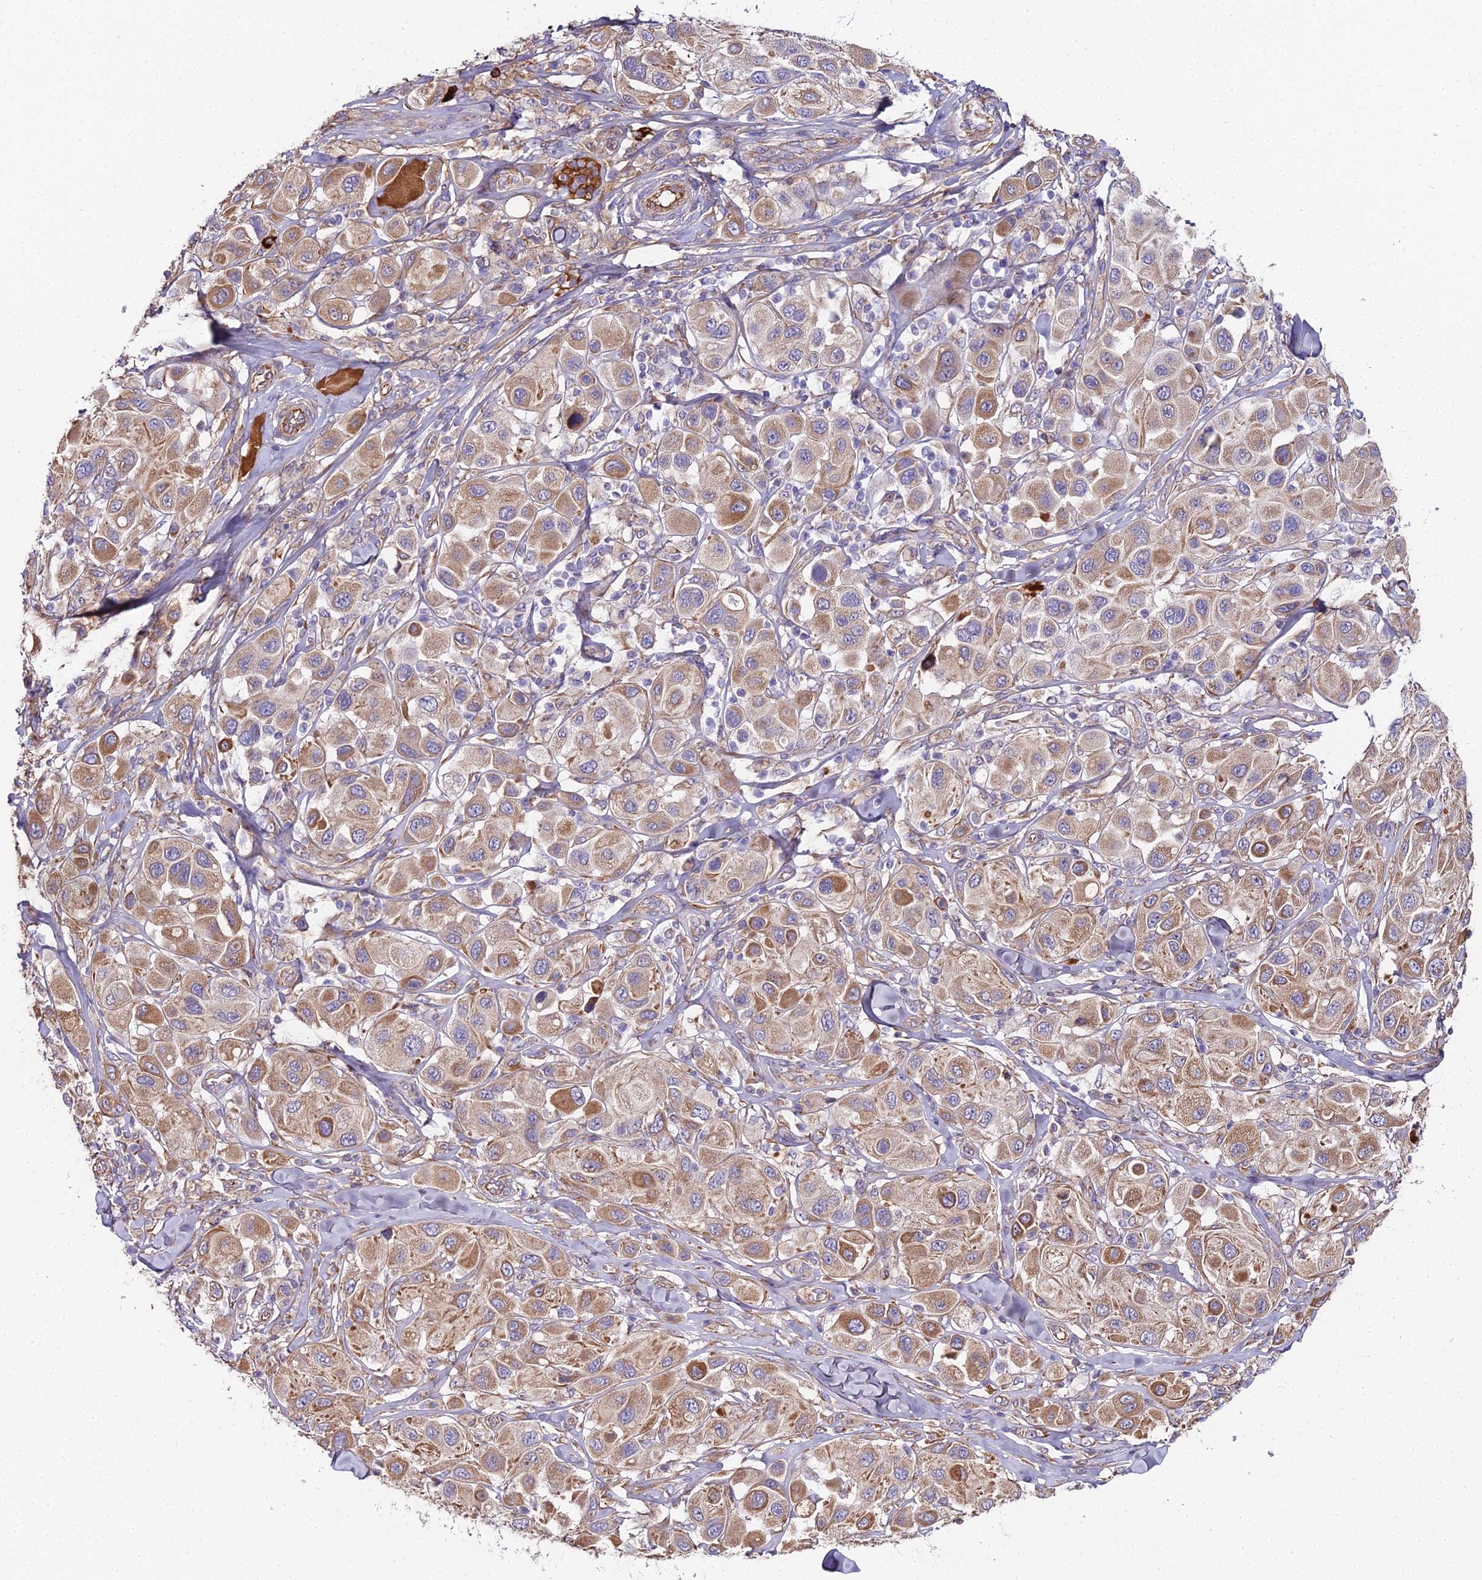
{"staining": {"intensity": "moderate", "quantity": ">75%", "location": "cytoplasmic/membranous"}, "tissue": "melanoma", "cell_type": "Tumor cells", "image_type": "cancer", "snomed": [{"axis": "morphology", "description": "Malignant melanoma, Metastatic site"}, {"axis": "topography", "description": "Skin"}], "caption": "Tumor cells display moderate cytoplasmic/membranous positivity in about >75% of cells in melanoma.", "gene": "BEX4", "patient": {"sex": "male", "age": 41}}